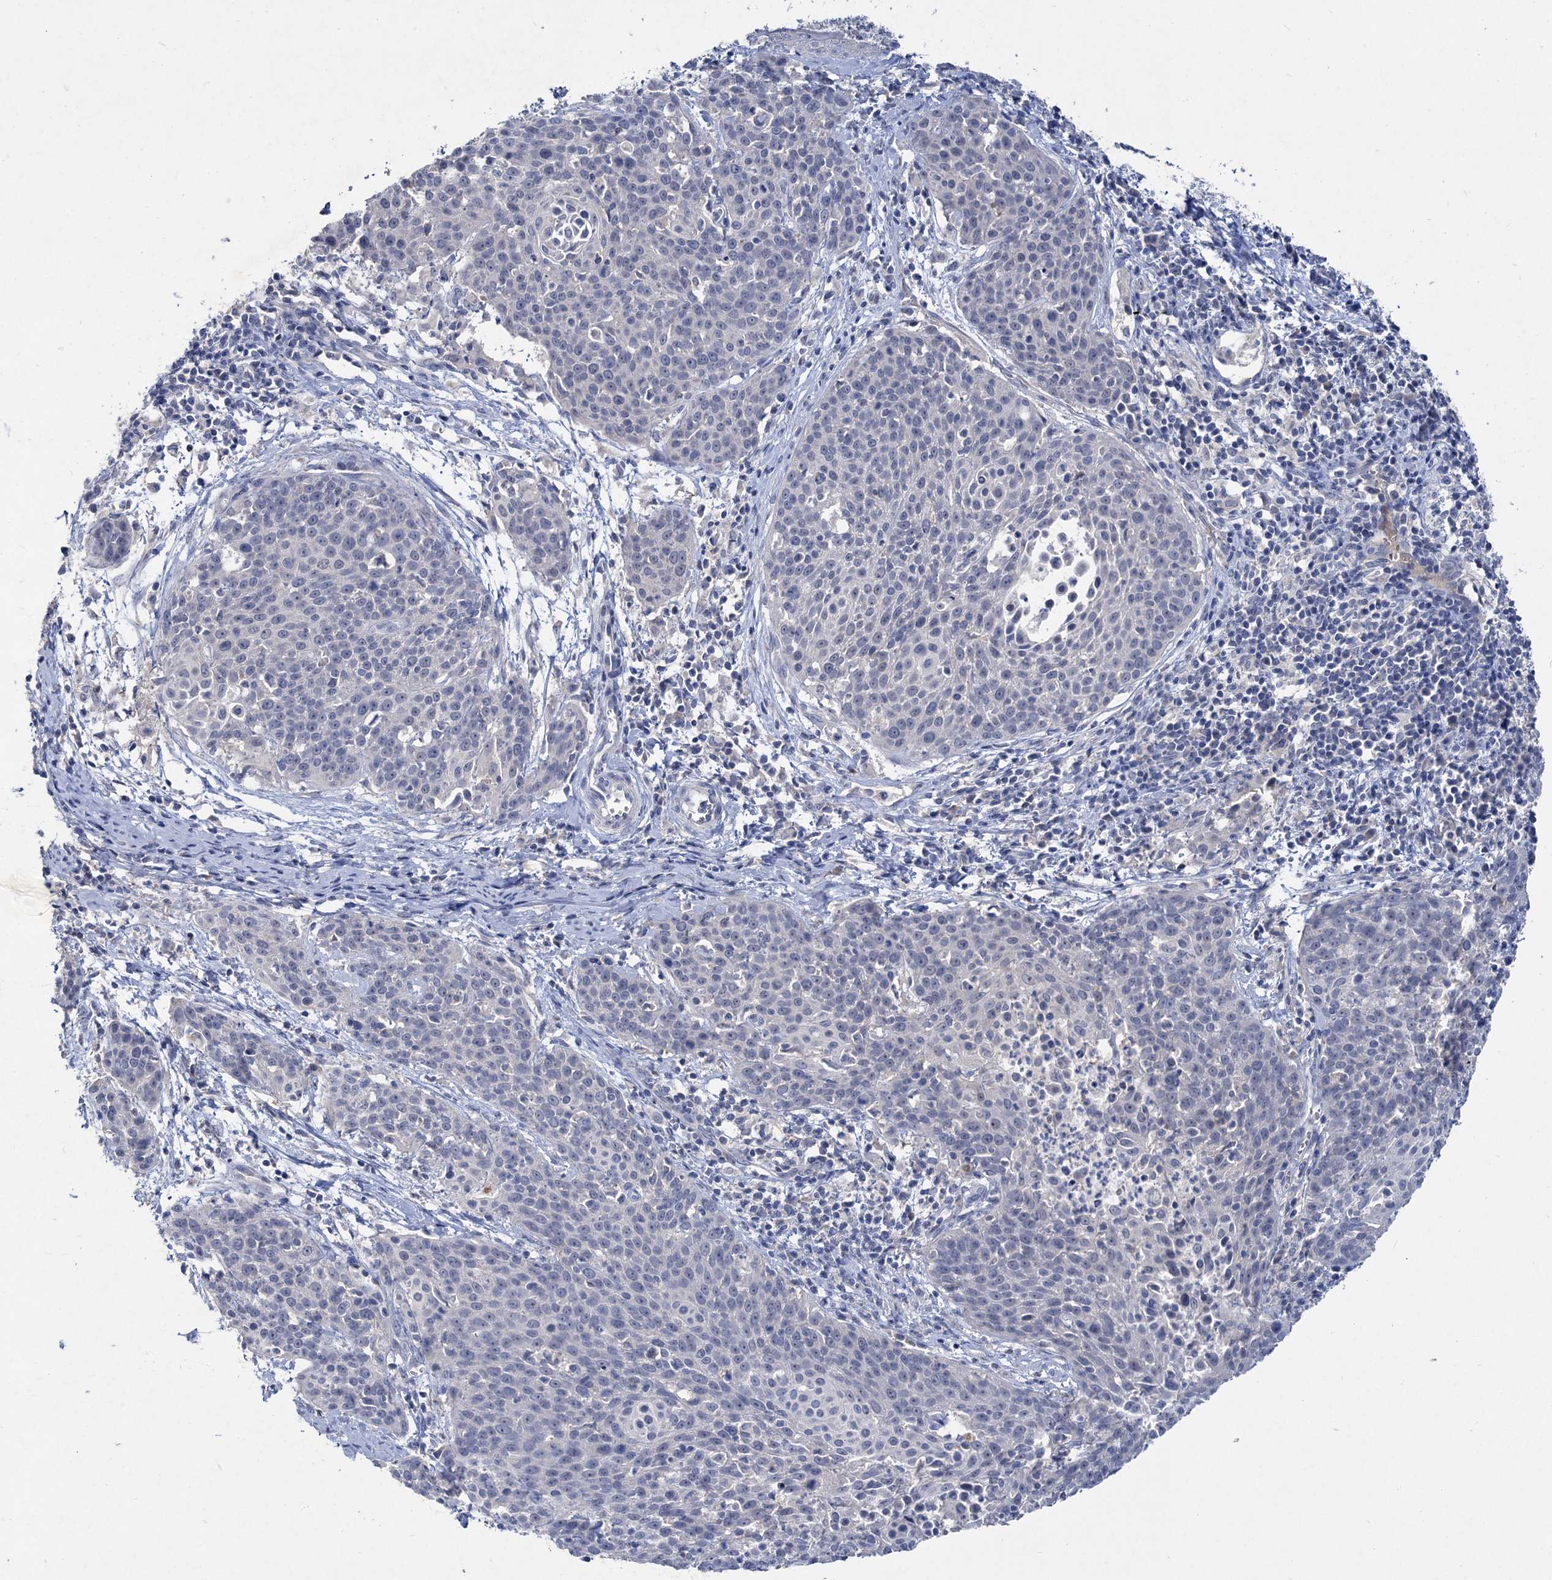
{"staining": {"intensity": "negative", "quantity": "none", "location": "none"}, "tissue": "cervical cancer", "cell_type": "Tumor cells", "image_type": "cancer", "snomed": [{"axis": "morphology", "description": "Squamous cell carcinoma, NOS"}, {"axis": "topography", "description": "Cervix"}], "caption": "IHC image of neoplastic tissue: human cervical cancer stained with DAB demonstrates no significant protein staining in tumor cells.", "gene": "ATP4A", "patient": {"sex": "female", "age": 38}}